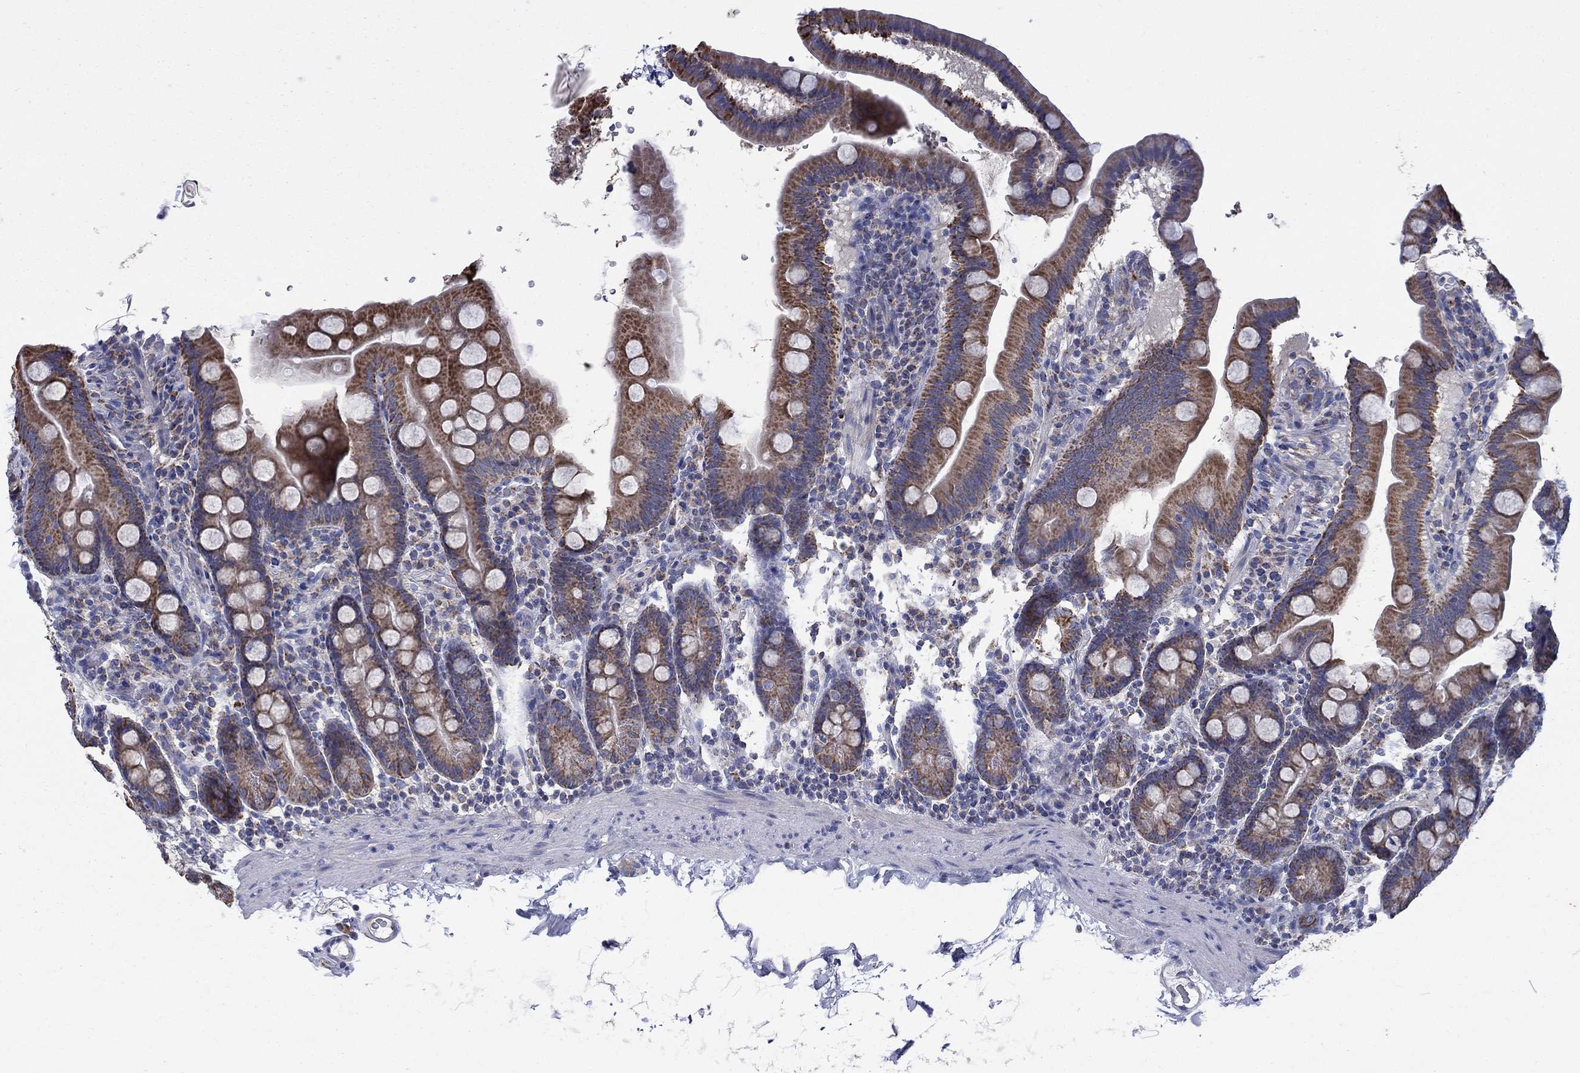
{"staining": {"intensity": "moderate", "quantity": ">75%", "location": "cytoplasmic/membranous"}, "tissue": "duodenum", "cell_type": "Glandular cells", "image_type": "normal", "snomed": [{"axis": "morphology", "description": "Normal tissue, NOS"}, {"axis": "topography", "description": "Duodenum"}], "caption": "The image shows staining of unremarkable duodenum, revealing moderate cytoplasmic/membranous protein expression (brown color) within glandular cells.", "gene": "HPS5", "patient": {"sex": "male", "age": 59}}